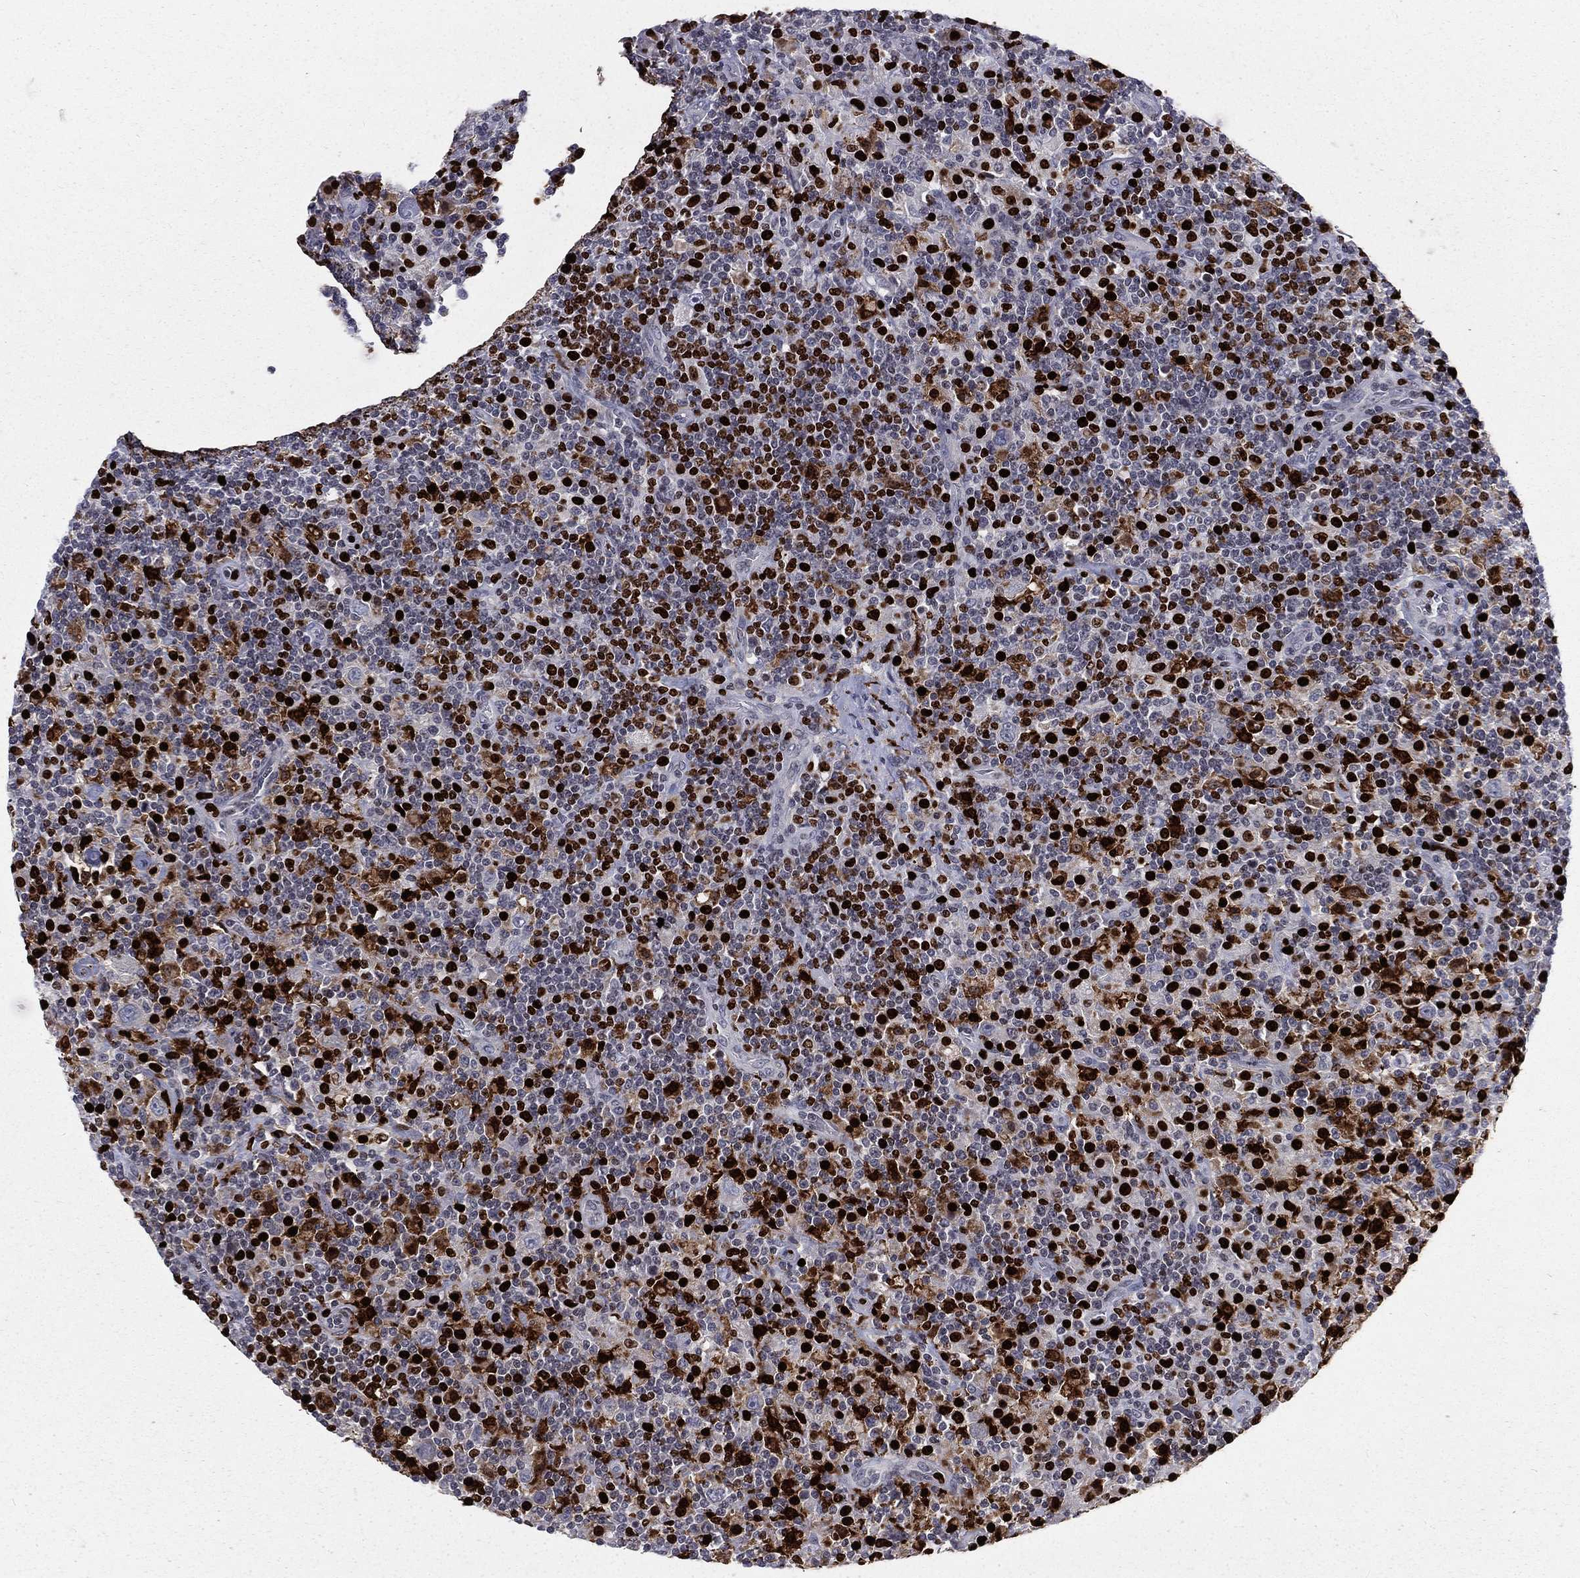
{"staining": {"intensity": "negative", "quantity": "none", "location": "none"}, "tissue": "lymphoma", "cell_type": "Tumor cells", "image_type": "cancer", "snomed": [{"axis": "morphology", "description": "Hodgkin's disease, NOS"}, {"axis": "topography", "description": "Lymph node"}], "caption": "There is no significant expression in tumor cells of Hodgkin's disease. Brightfield microscopy of IHC stained with DAB (3,3'-diaminobenzidine) (brown) and hematoxylin (blue), captured at high magnification.", "gene": "MNDA", "patient": {"sex": "male", "age": 70}}